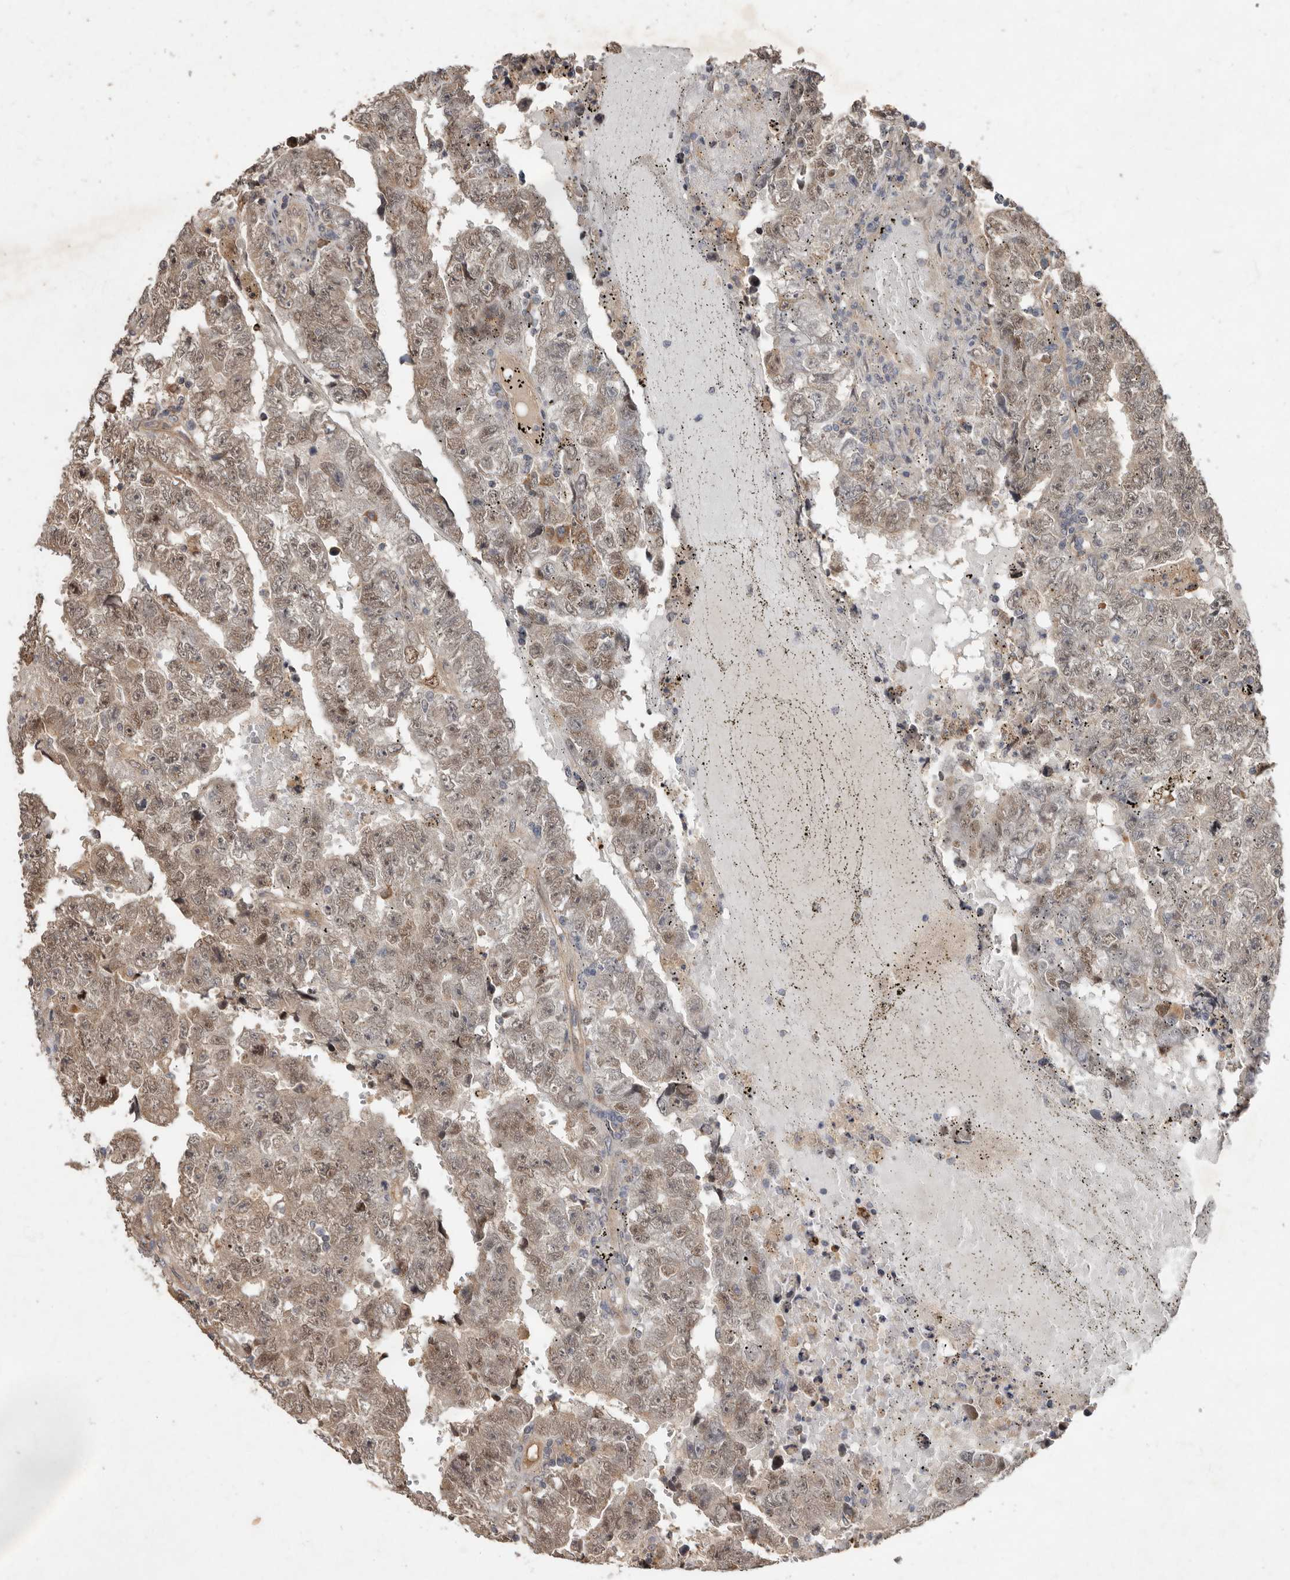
{"staining": {"intensity": "weak", "quantity": ">75%", "location": "cytoplasmic/membranous,nuclear"}, "tissue": "testis cancer", "cell_type": "Tumor cells", "image_type": "cancer", "snomed": [{"axis": "morphology", "description": "Carcinoma, Embryonal, NOS"}, {"axis": "topography", "description": "Testis"}], "caption": "High-magnification brightfield microscopy of testis cancer stained with DAB (3,3'-diaminobenzidine) (brown) and counterstained with hematoxylin (blue). tumor cells exhibit weak cytoplasmic/membranous and nuclear expression is appreciated in about>75% of cells.", "gene": "KIF26B", "patient": {"sex": "male", "age": 25}}